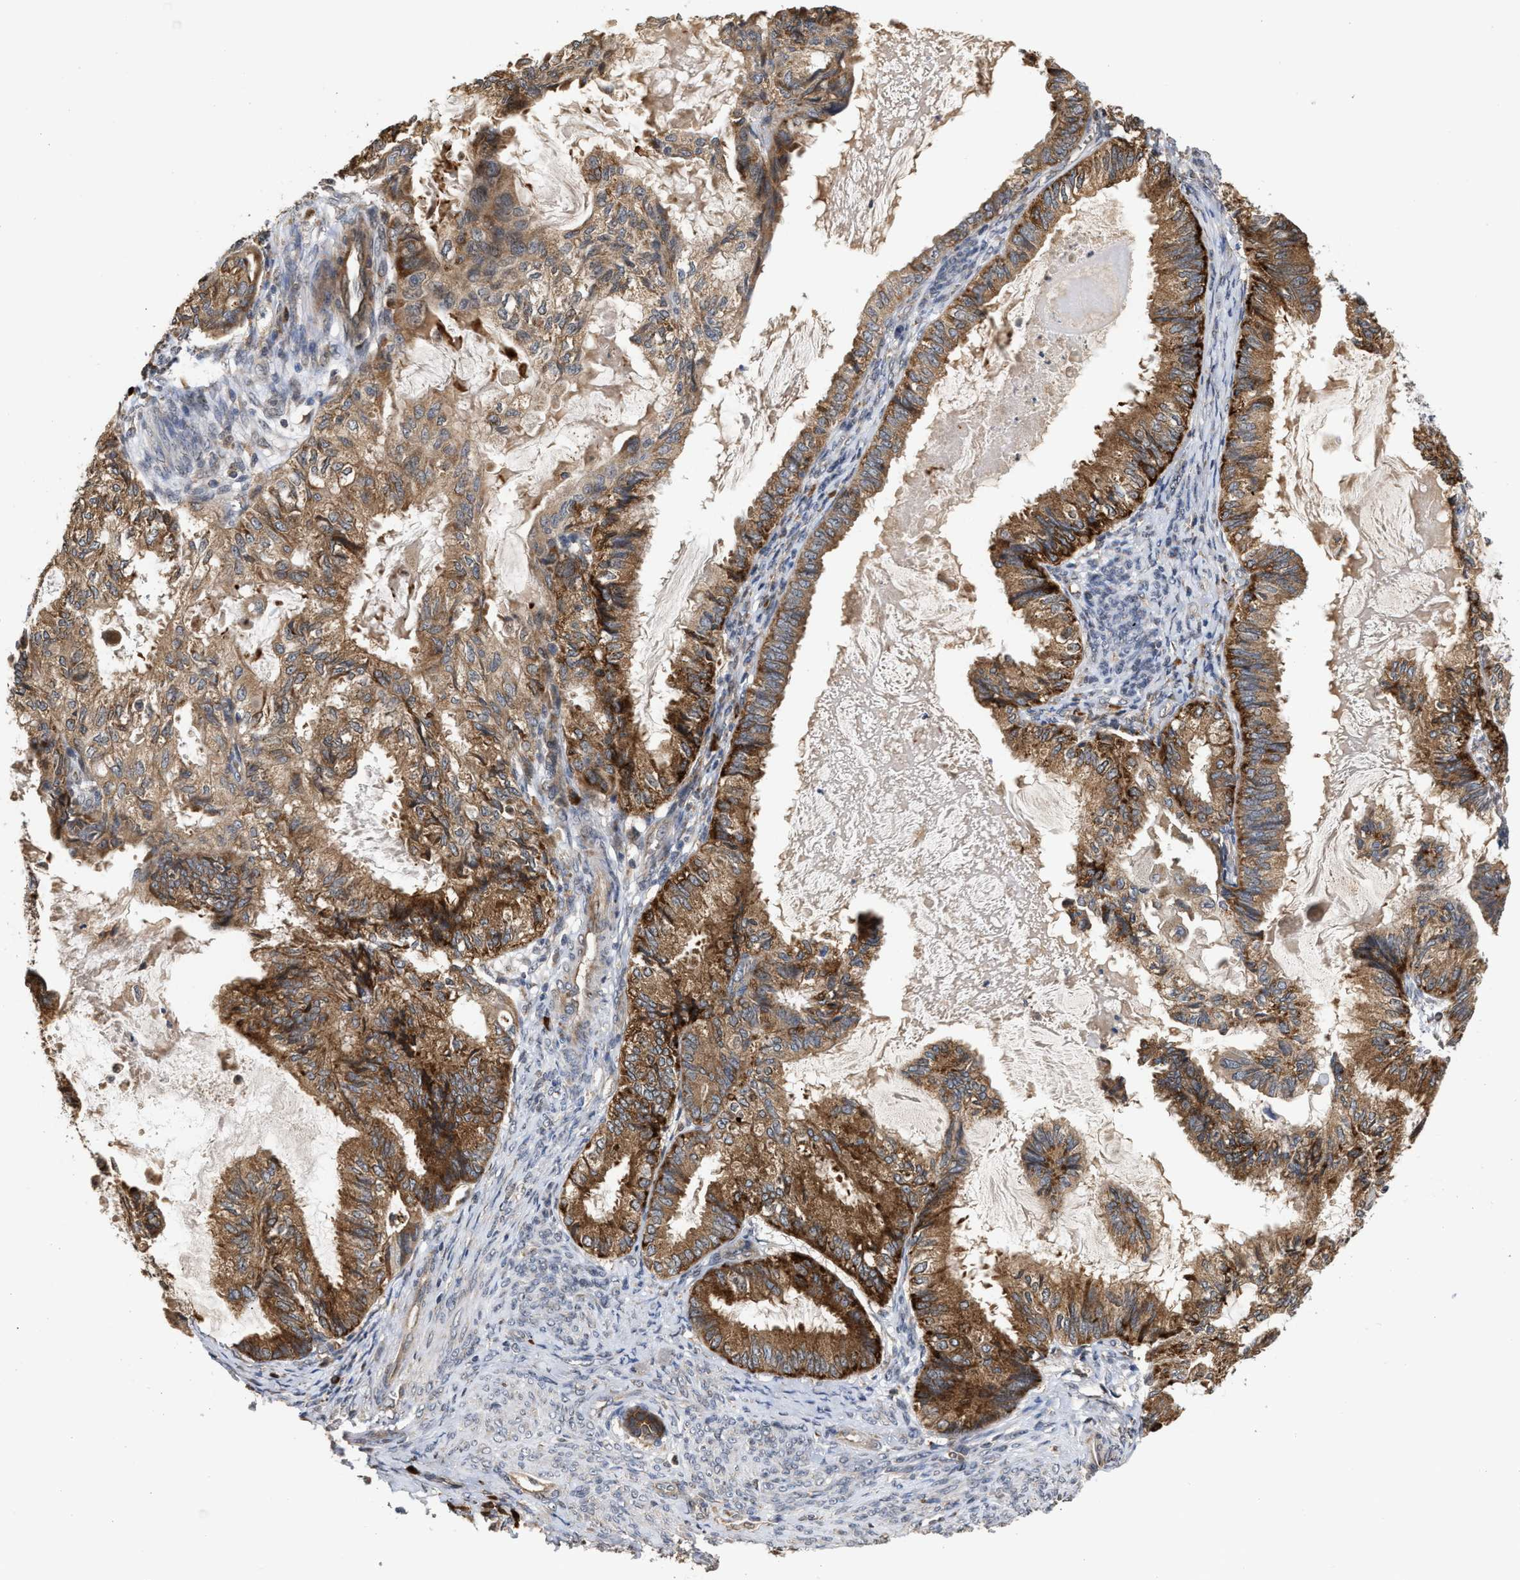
{"staining": {"intensity": "strong", "quantity": ">75%", "location": "cytoplasmic/membranous"}, "tissue": "cervical cancer", "cell_type": "Tumor cells", "image_type": "cancer", "snomed": [{"axis": "morphology", "description": "Normal tissue, NOS"}, {"axis": "morphology", "description": "Adenocarcinoma, NOS"}, {"axis": "topography", "description": "Cervix"}, {"axis": "topography", "description": "Endometrium"}], "caption": "High-magnification brightfield microscopy of cervical cancer stained with DAB (brown) and counterstained with hematoxylin (blue). tumor cells exhibit strong cytoplasmic/membranous positivity is identified in approximately>75% of cells.", "gene": "SAR1A", "patient": {"sex": "female", "age": 86}}